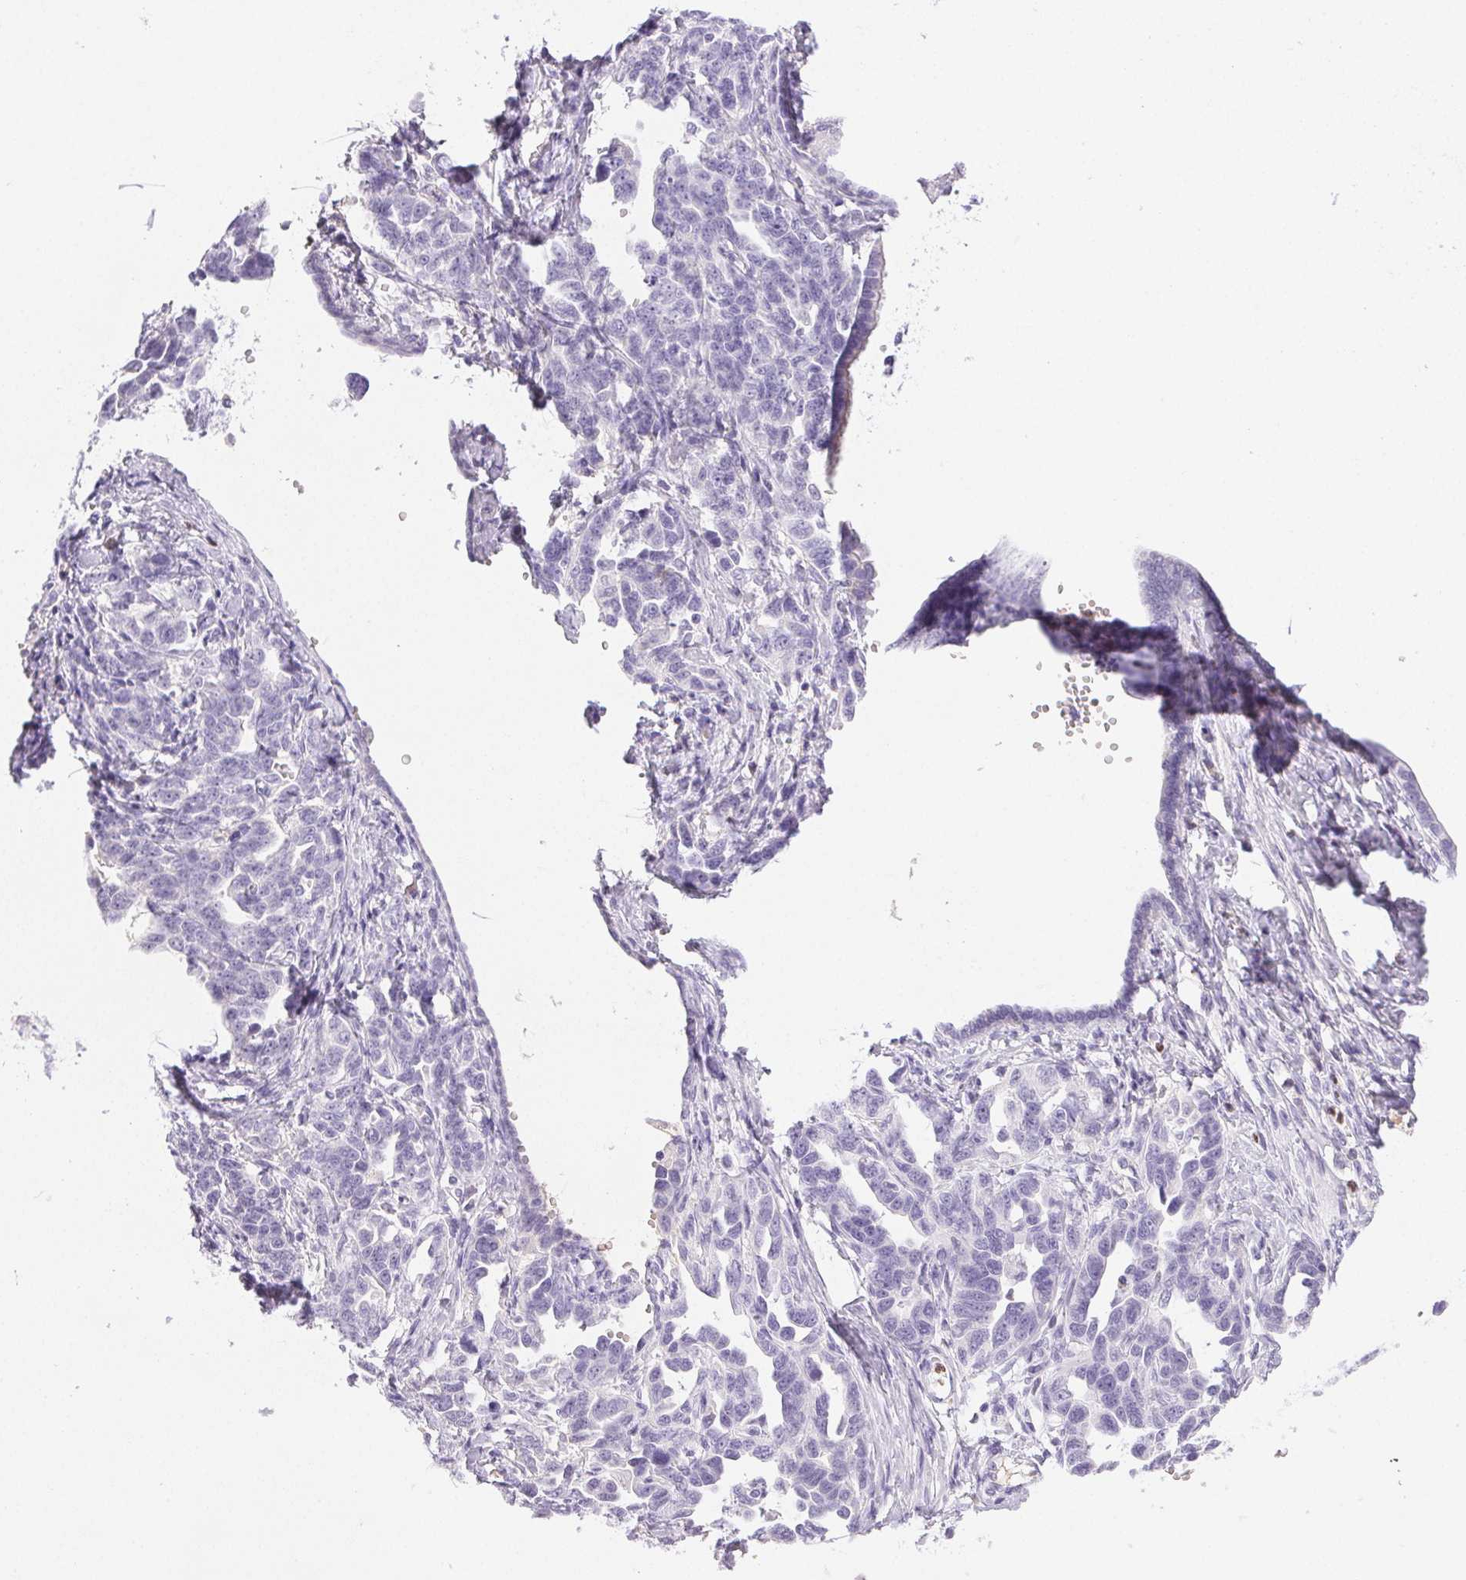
{"staining": {"intensity": "negative", "quantity": "none", "location": "none"}, "tissue": "ovarian cancer", "cell_type": "Tumor cells", "image_type": "cancer", "snomed": [{"axis": "morphology", "description": "Cystadenocarcinoma, serous, NOS"}, {"axis": "topography", "description": "Ovary"}], "caption": "Ovarian serous cystadenocarcinoma was stained to show a protein in brown. There is no significant positivity in tumor cells.", "gene": "PADI4", "patient": {"sex": "female", "age": 69}}